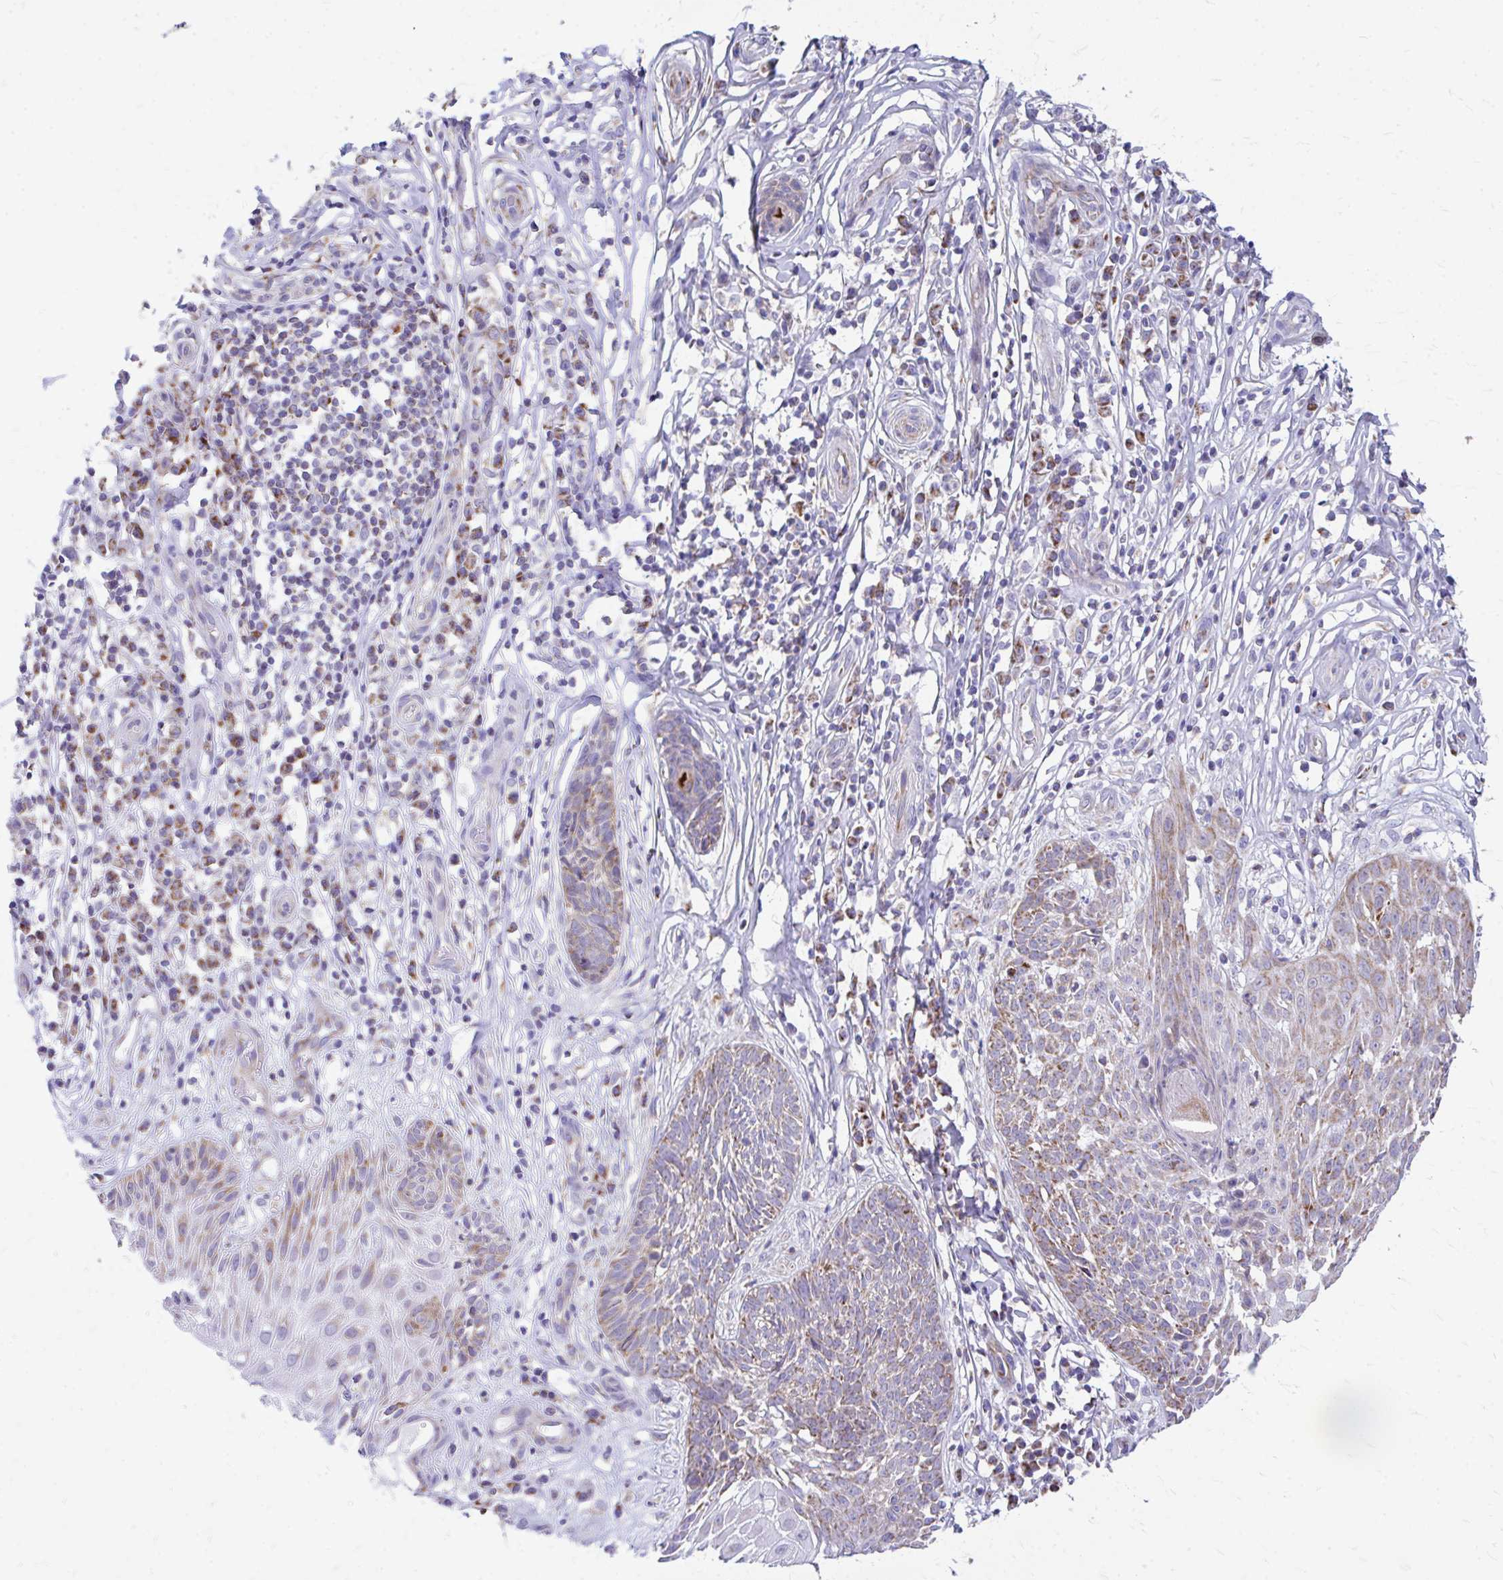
{"staining": {"intensity": "moderate", "quantity": "25%-75%", "location": "cytoplasmic/membranous"}, "tissue": "skin cancer", "cell_type": "Tumor cells", "image_type": "cancer", "snomed": [{"axis": "morphology", "description": "Basal cell carcinoma"}, {"axis": "topography", "description": "Skin"}, {"axis": "topography", "description": "Skin, foot"}], "caption": "Immunohistochemistry of basal cell carcinoma (skin) demonstrates medium levels of moderate cytoplasmic/membranous expression in about 25%-75% of tumor cells. (Brightfield microscopy of DAB IHC at high magnification).", "gene": "MRPL19", "patient": {"sex": "female", "age": 86}}